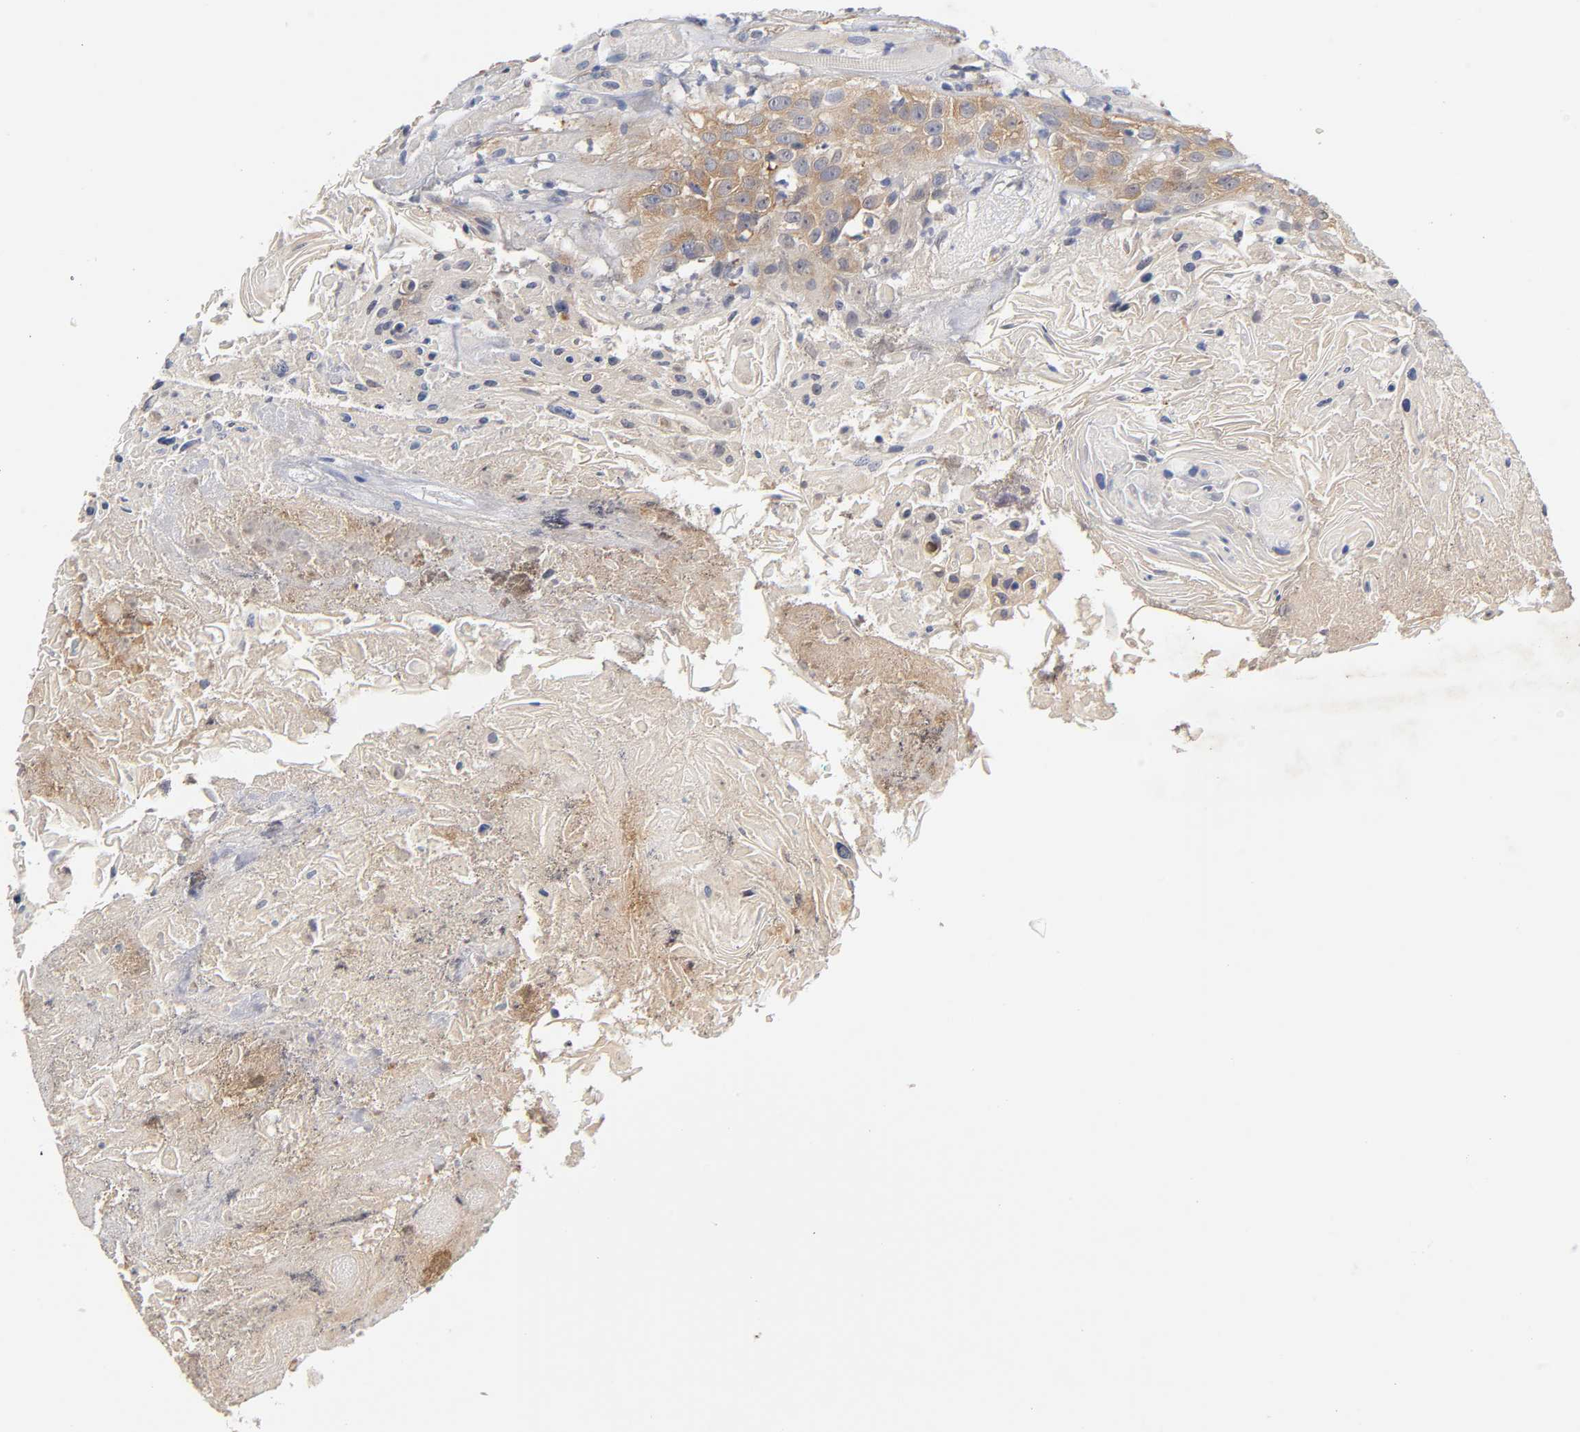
{"staining": {"intensity": "moderate", "quantity": ">75%", "location": "cytoplasmic/membranous"}, "tissue": "head and neck cancer", "cell_type": "Tumor cells", "image_type": "cancer", "snomed": [{"axis": "morphology", "description": "Squamous cell carcinoma, NOS"}, {"axis": "topography", "description": "Head-Neck"}], "caption": "A histopathology image of head and neck cancer stained for a protein demonstrates moderate cytoplasmic/membranous brown staining in tumor cells.", "gene": "RPS29", "patient": {"sex": "female", "age": 84}}